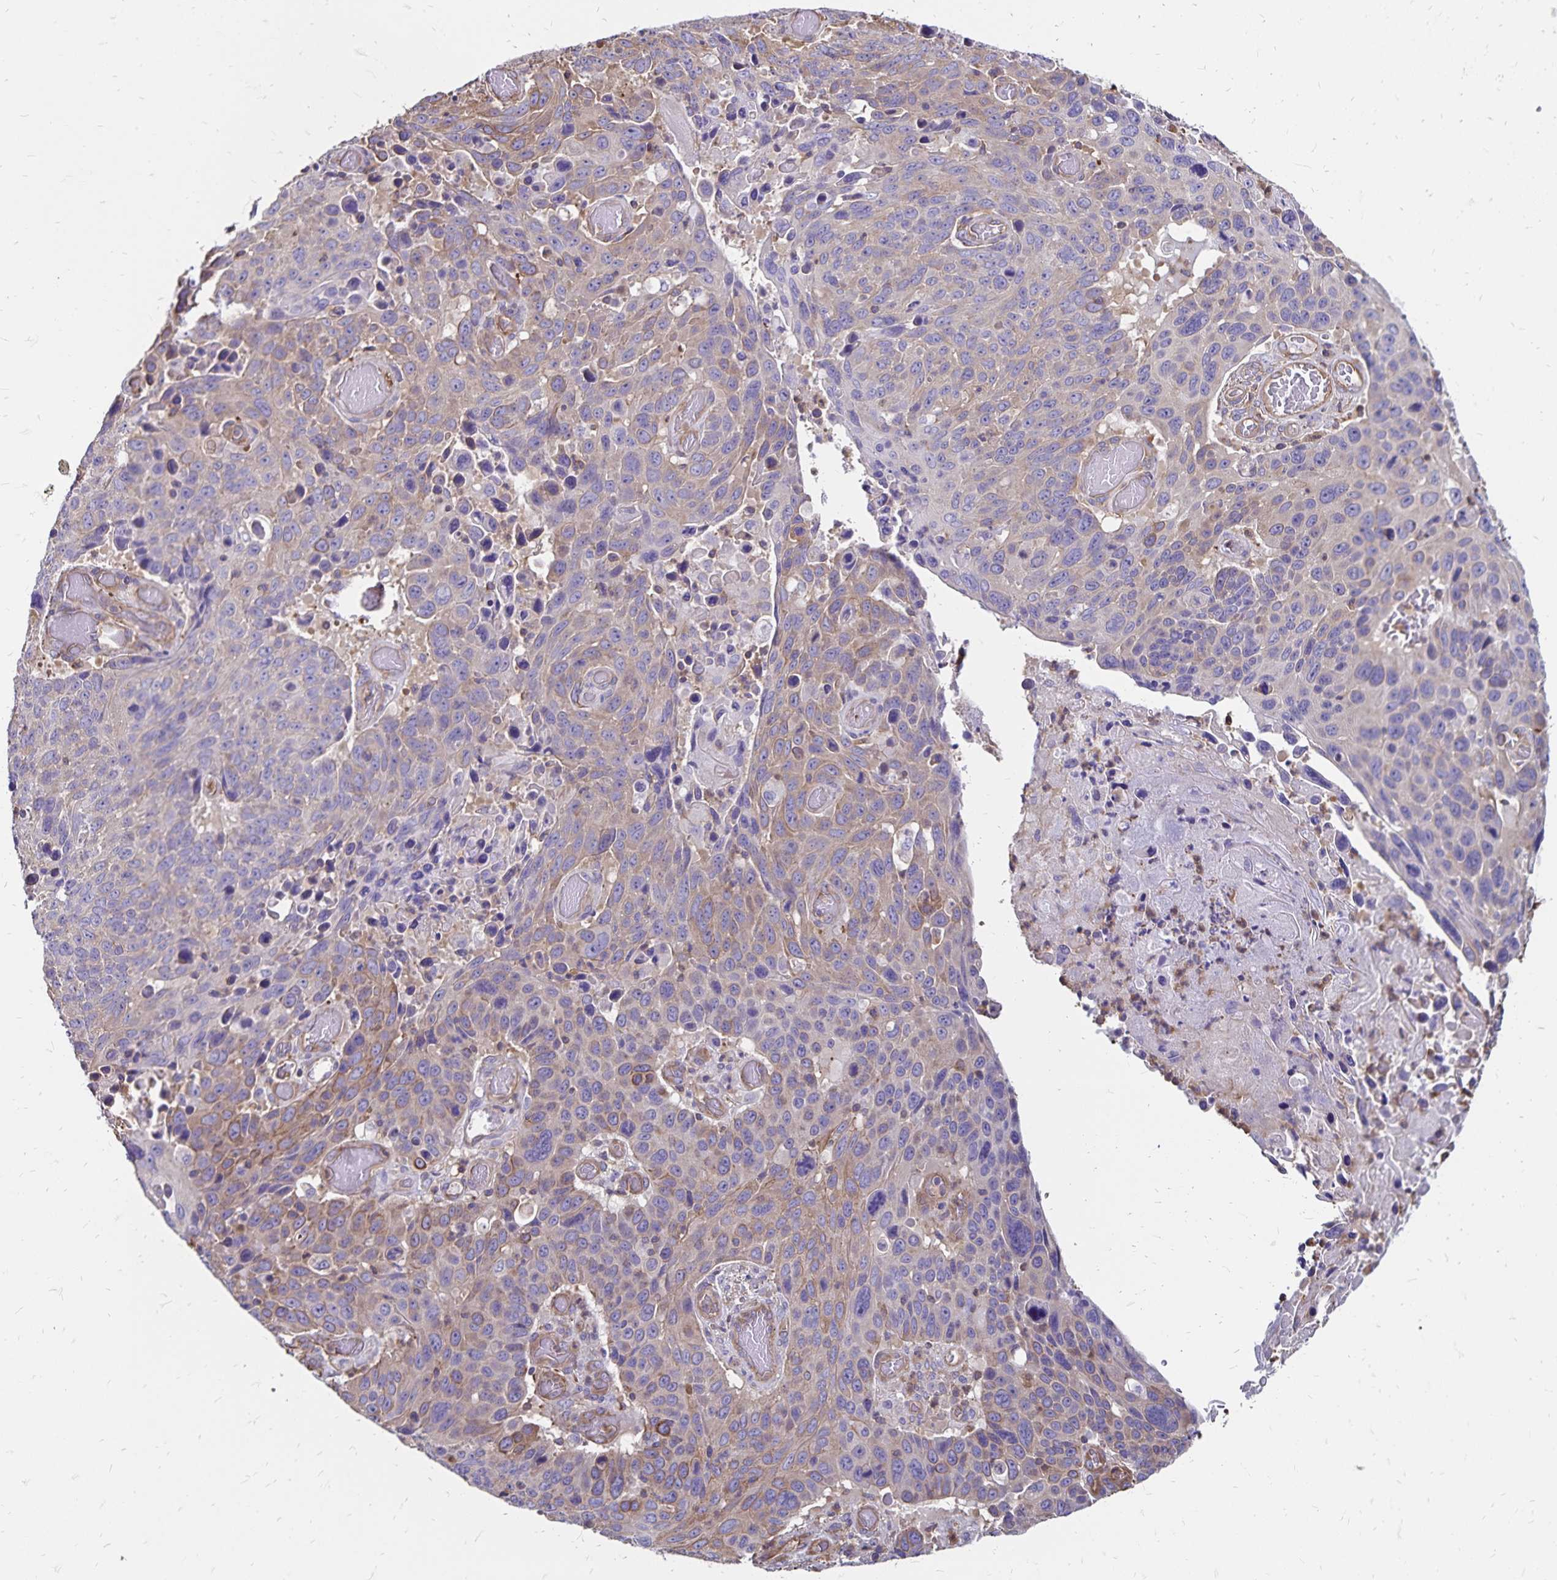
{"staining": {"intensity": "weak", "quantity": "<25%", "location": "cytoplasmic/membranous"}, "tissue": "lung cancer", "cell_type": "Tumor cells", "image_type": "cancer", "snomed": [{"axis": "morphology", "description": "Squamous cell carcinoma, NOS"}, {"axis": "topography", "description": "Lung"}], "caption": "Tumor cells show no significant protein staining in squamous cell carcinoma (lung).", "gene": "RPRML", "patient": {"sex": "male", "age": 68}}